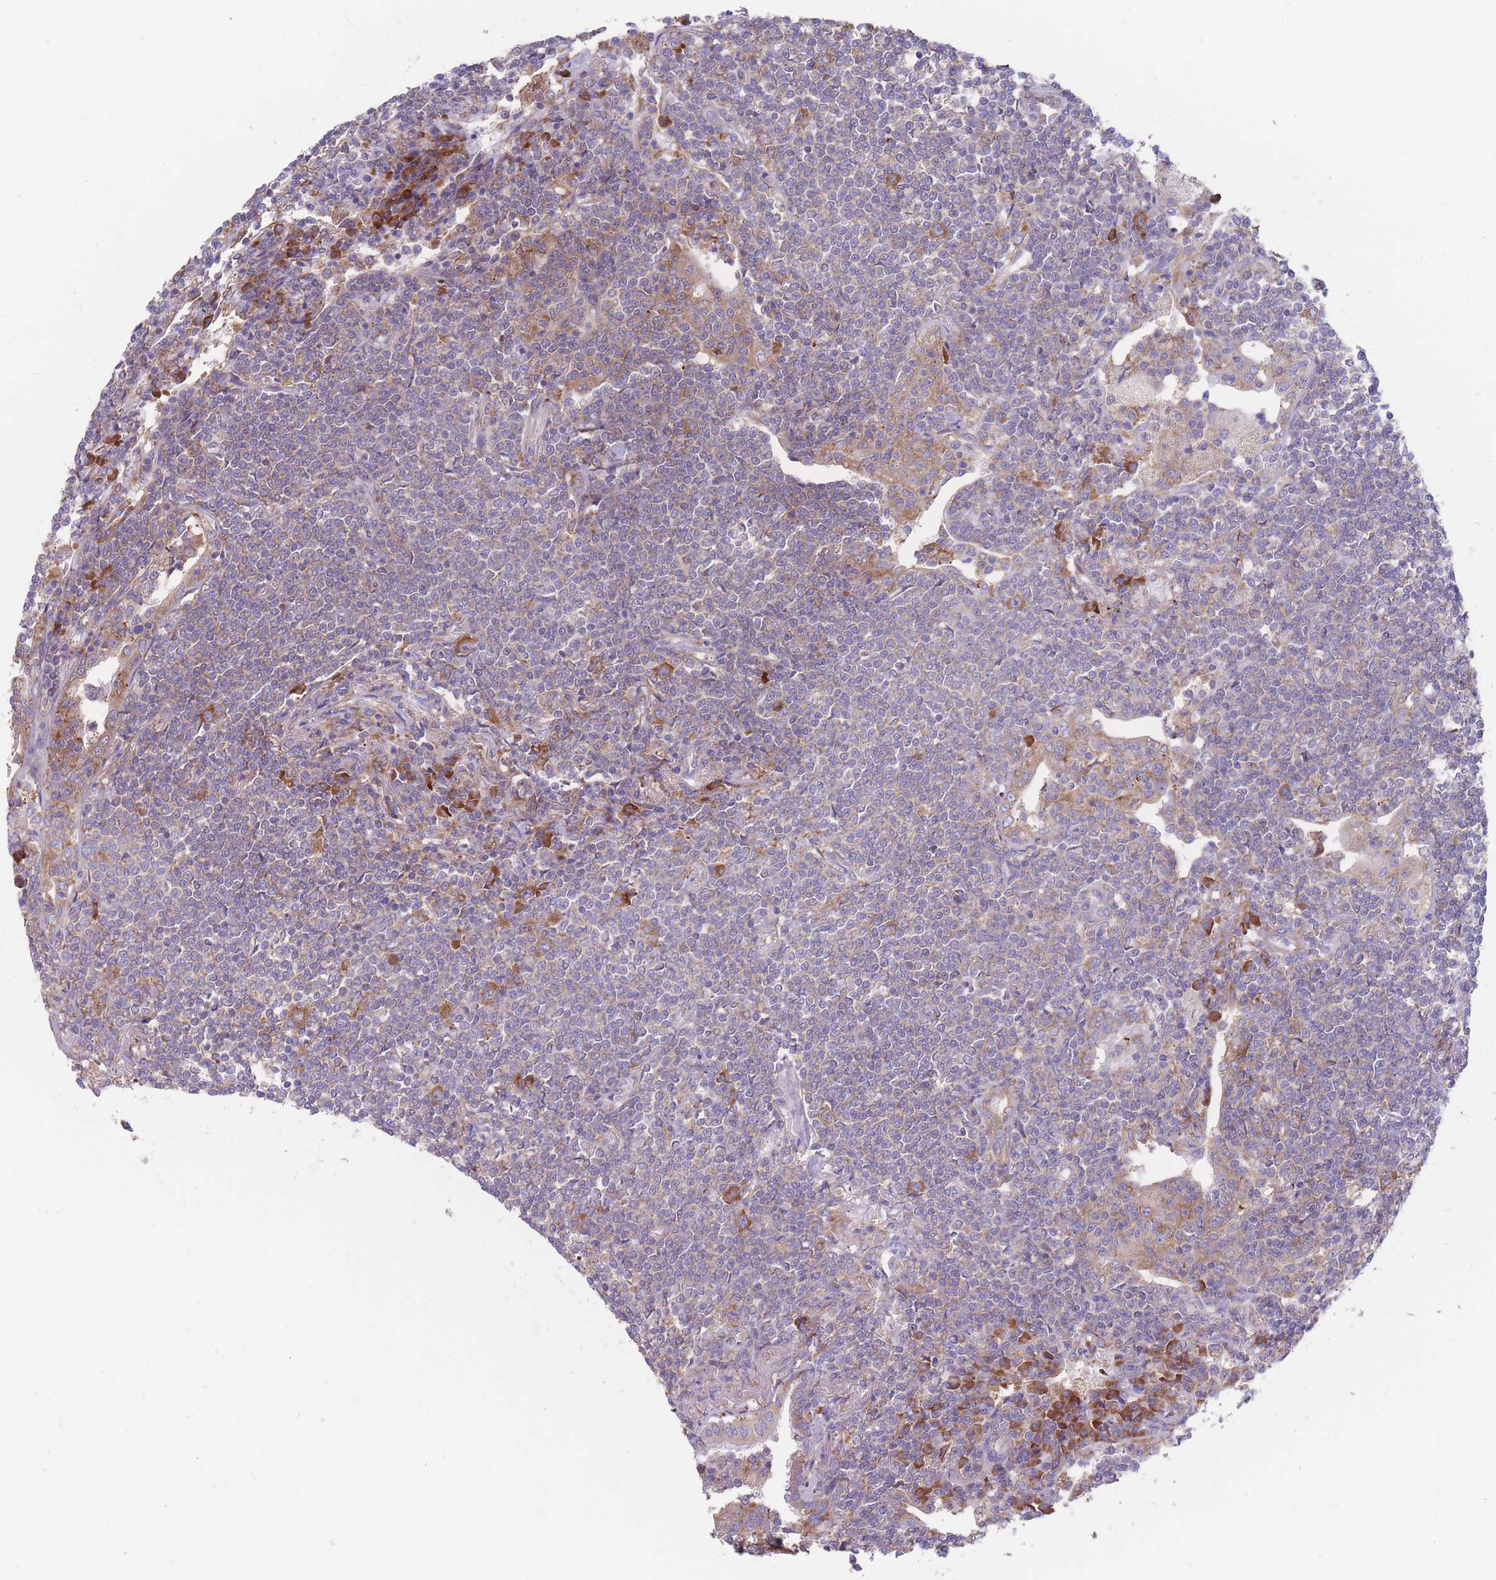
{"staining": {"intensity": "moderate", "quantity": "<25%", "location": "cytoplasmic/membranous"}, "tissue": "lymphoma", "cell_type": "Tumor cells", "image_type": "cancer", "snomed": [{"axis": "morphology", "description": "Malignant lymphoma, non-Hodgkin's type, Low grade"}, {"axis": "topography", "description": "Lung"}], "caption": "Lymphoma stained with DAB (3,3'-diaminobenzidine) IHC reveals low levels of moderate cytoplasmic/membranous positivity in approximately <25% of tumor cells.", "gene": "RPL8", "patient": {"sex": "female", "age": 71}}